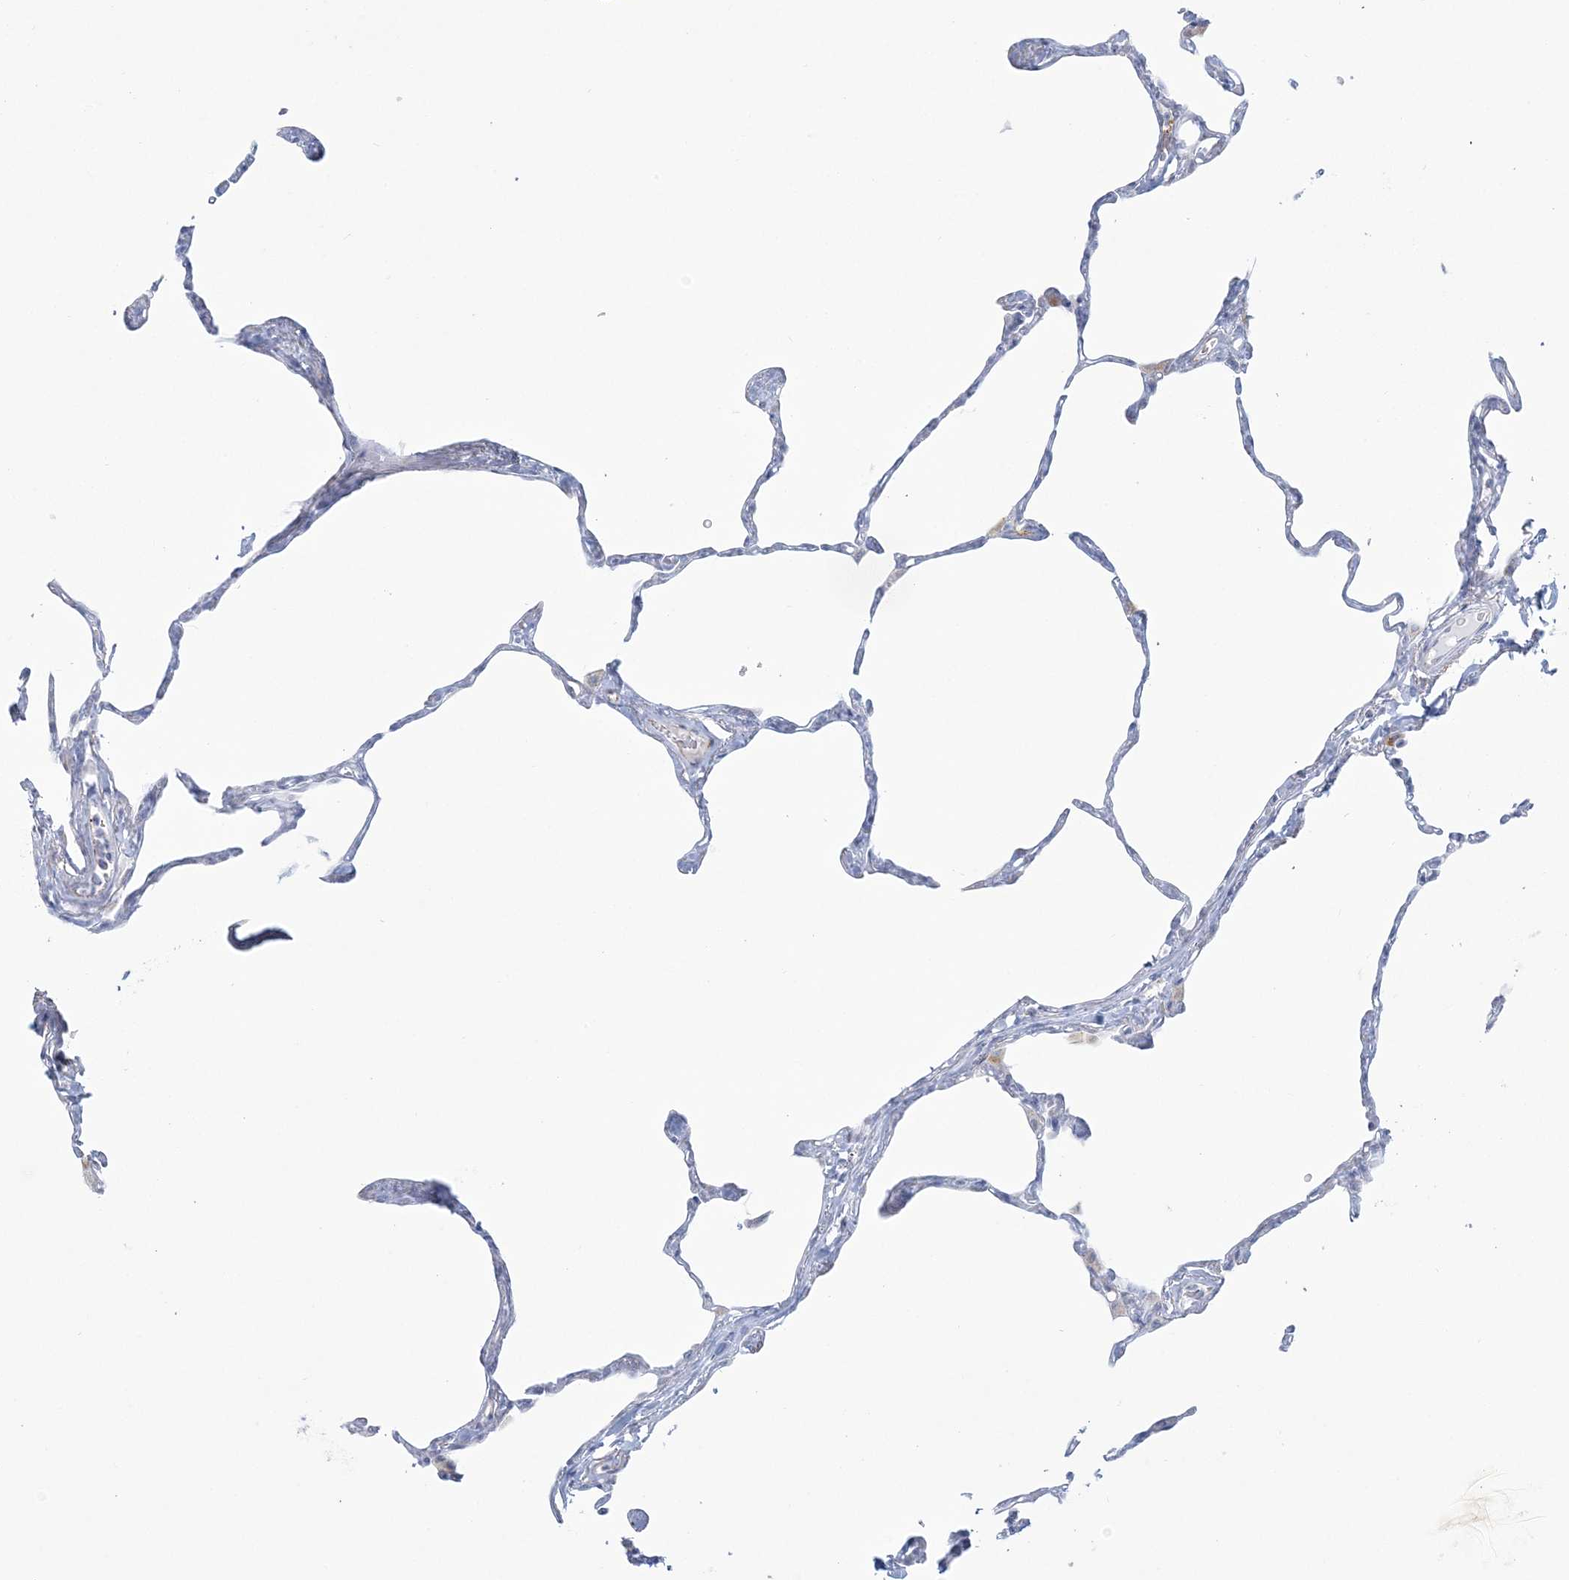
{"staining": {"intensity": "negative", "quantity": "none", "location": "none"}, "tissue": "lung", "cell_type": "Alveolar cells", "image_type": "normal", "snomed": [{"axis": "morphology", "description": "Normal tissue, NOS"}, {"axis": "topography", "description": "Lung"}], "caption": "This is a micrograph of IHC staining of normal lung, which shows no positivity in alveolar cells.", "gene": "ENSG00000288637", "patient": {"sex": "male", "age": 65}}